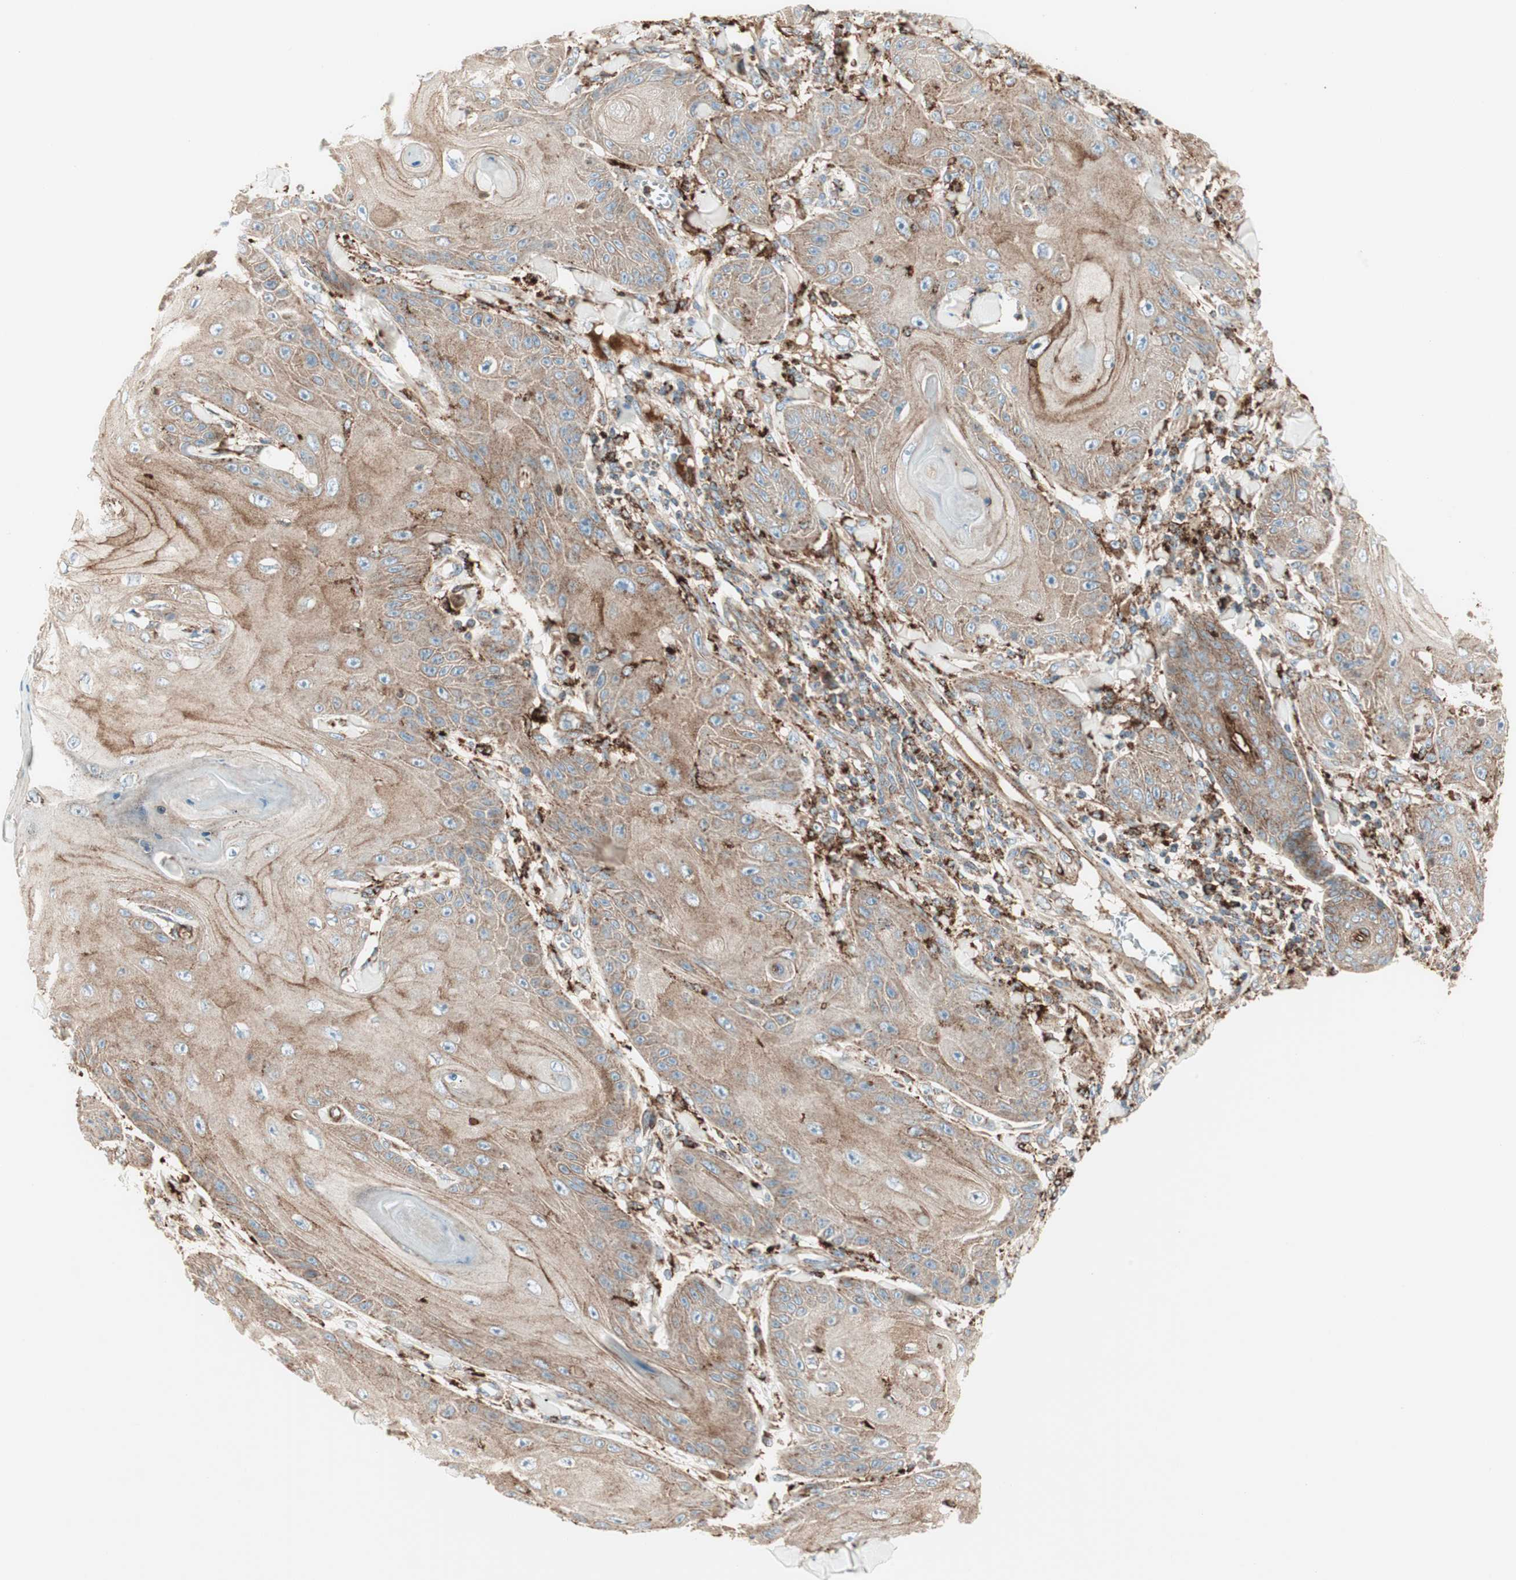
{"staining": {"intensity": "weak", "quantity": ">75%", "location": "cytoplasmic/membranous"}, "tissue": "skin cancer", "cell_type": "Tumor cells", "image_type": "cancer", "snomed": [{"axis": "morphology", "description": "Squamous cell carcinoma, NOS"}, {"axis": "topography", "description": "Skin"}], "caption": "Skin cancer stained for a protein (brown) demonstrates weak cytoplasmic/membranous positive staining in approximately >75% of tumor cells.", "gene": "ATP6V1G1", "patient": {"sex": "female", "age": 78}}